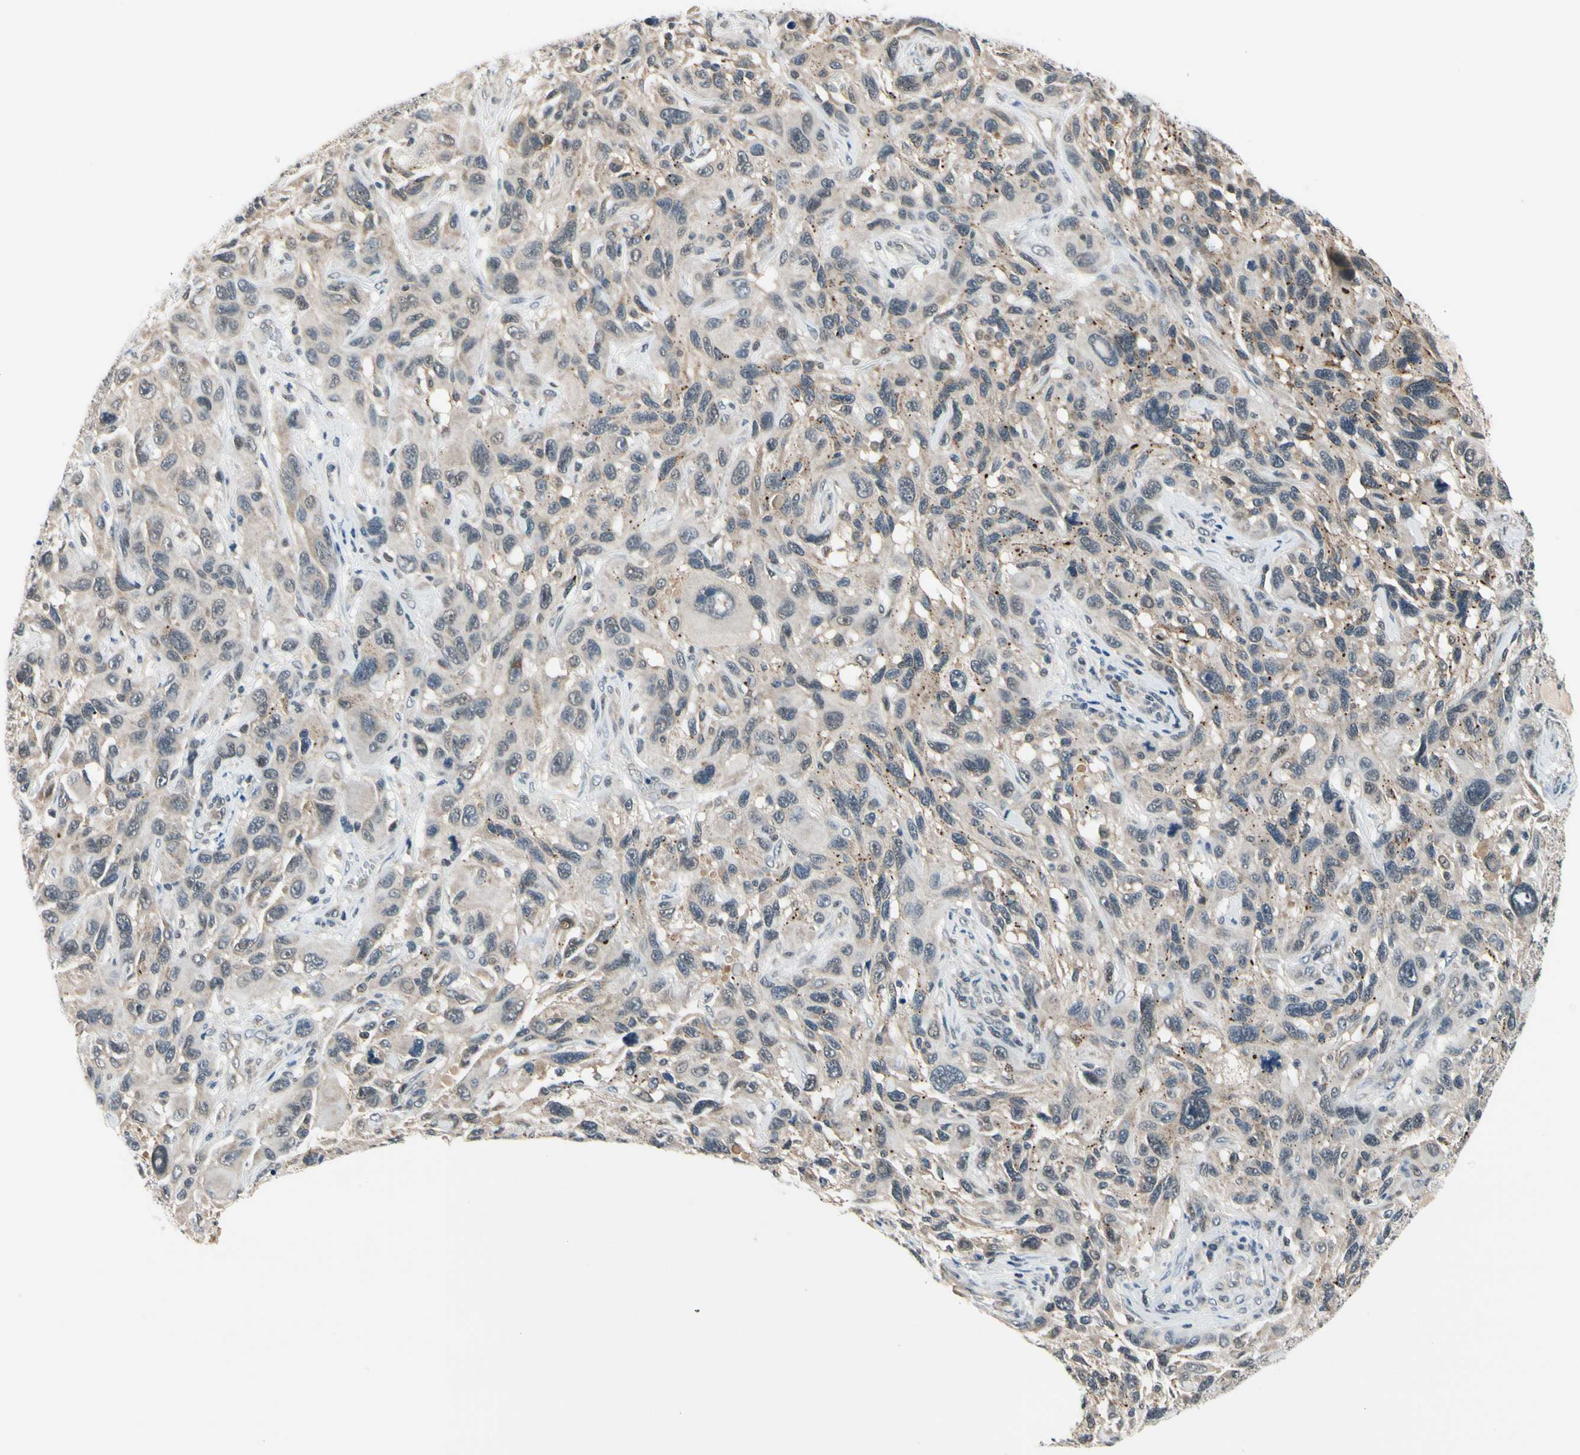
{"staining": {"intensity": "weak", "quantity": "<25%", "location": "cytoplasmic/membranous"}, "tissue": "melanoma", "cell_type": "Tumor cells", "image_type": "cancer", "snomed": [{"axis": "morphology", "description": "Malignant melanoma, NOS"}, {"axis": "topography", "description": "Skin"}], "caption": "Immunohistochemical staining of human malignant melanoma shows no significant positivity in tumor cells. (Brightfield microscopy of DAB (3,3'-diaminobenzidine) IHC at high magnification).", "gene": "TAF12", "patient": {"sex": "male", "age": 53}}